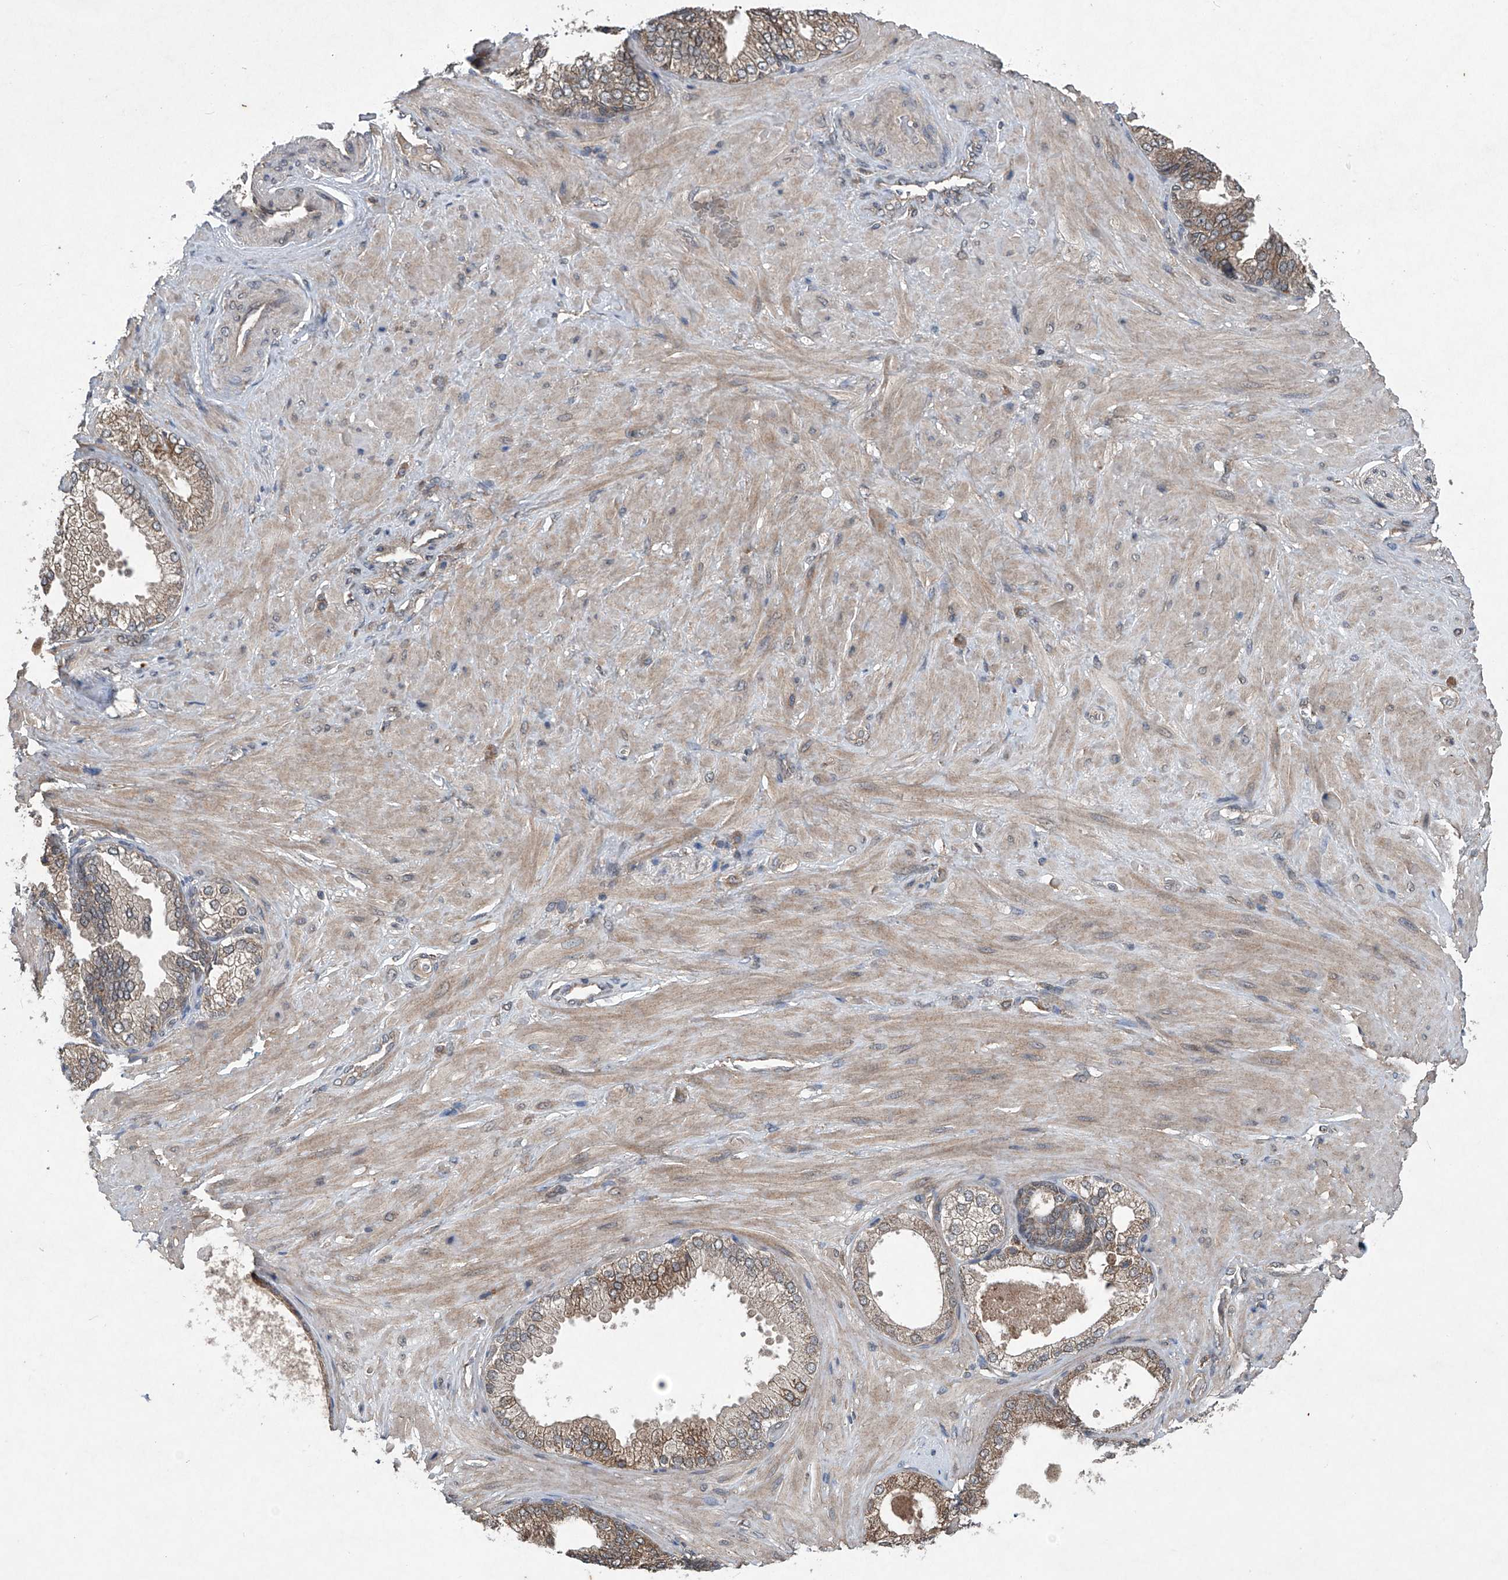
{"staining": {"intensity": "negative", "quantity": "none", "location": "none"}, "tissue": "adipose tissue", "cell_type": "Adipocytes", "image_type": "normal", "snomed": [{"axis": "morphology", "description": "Normal tissue, NOS"}, {"axis": "morphology", "description": "Adenocarcinoma, Low grade"}, {"axis": "topography", "description": "Prostate"}, {"axis": "topography", "description": "Peripheral nerve tissue"}], "caption": "High power microscopy image of an immunohistochemistry (IHC) histopathology image of unremarkable adipose tissue, revealing no significant staining in adipocytes.", "gene": "SUMF2", "patient": {"sex": "male", "age": 63}}